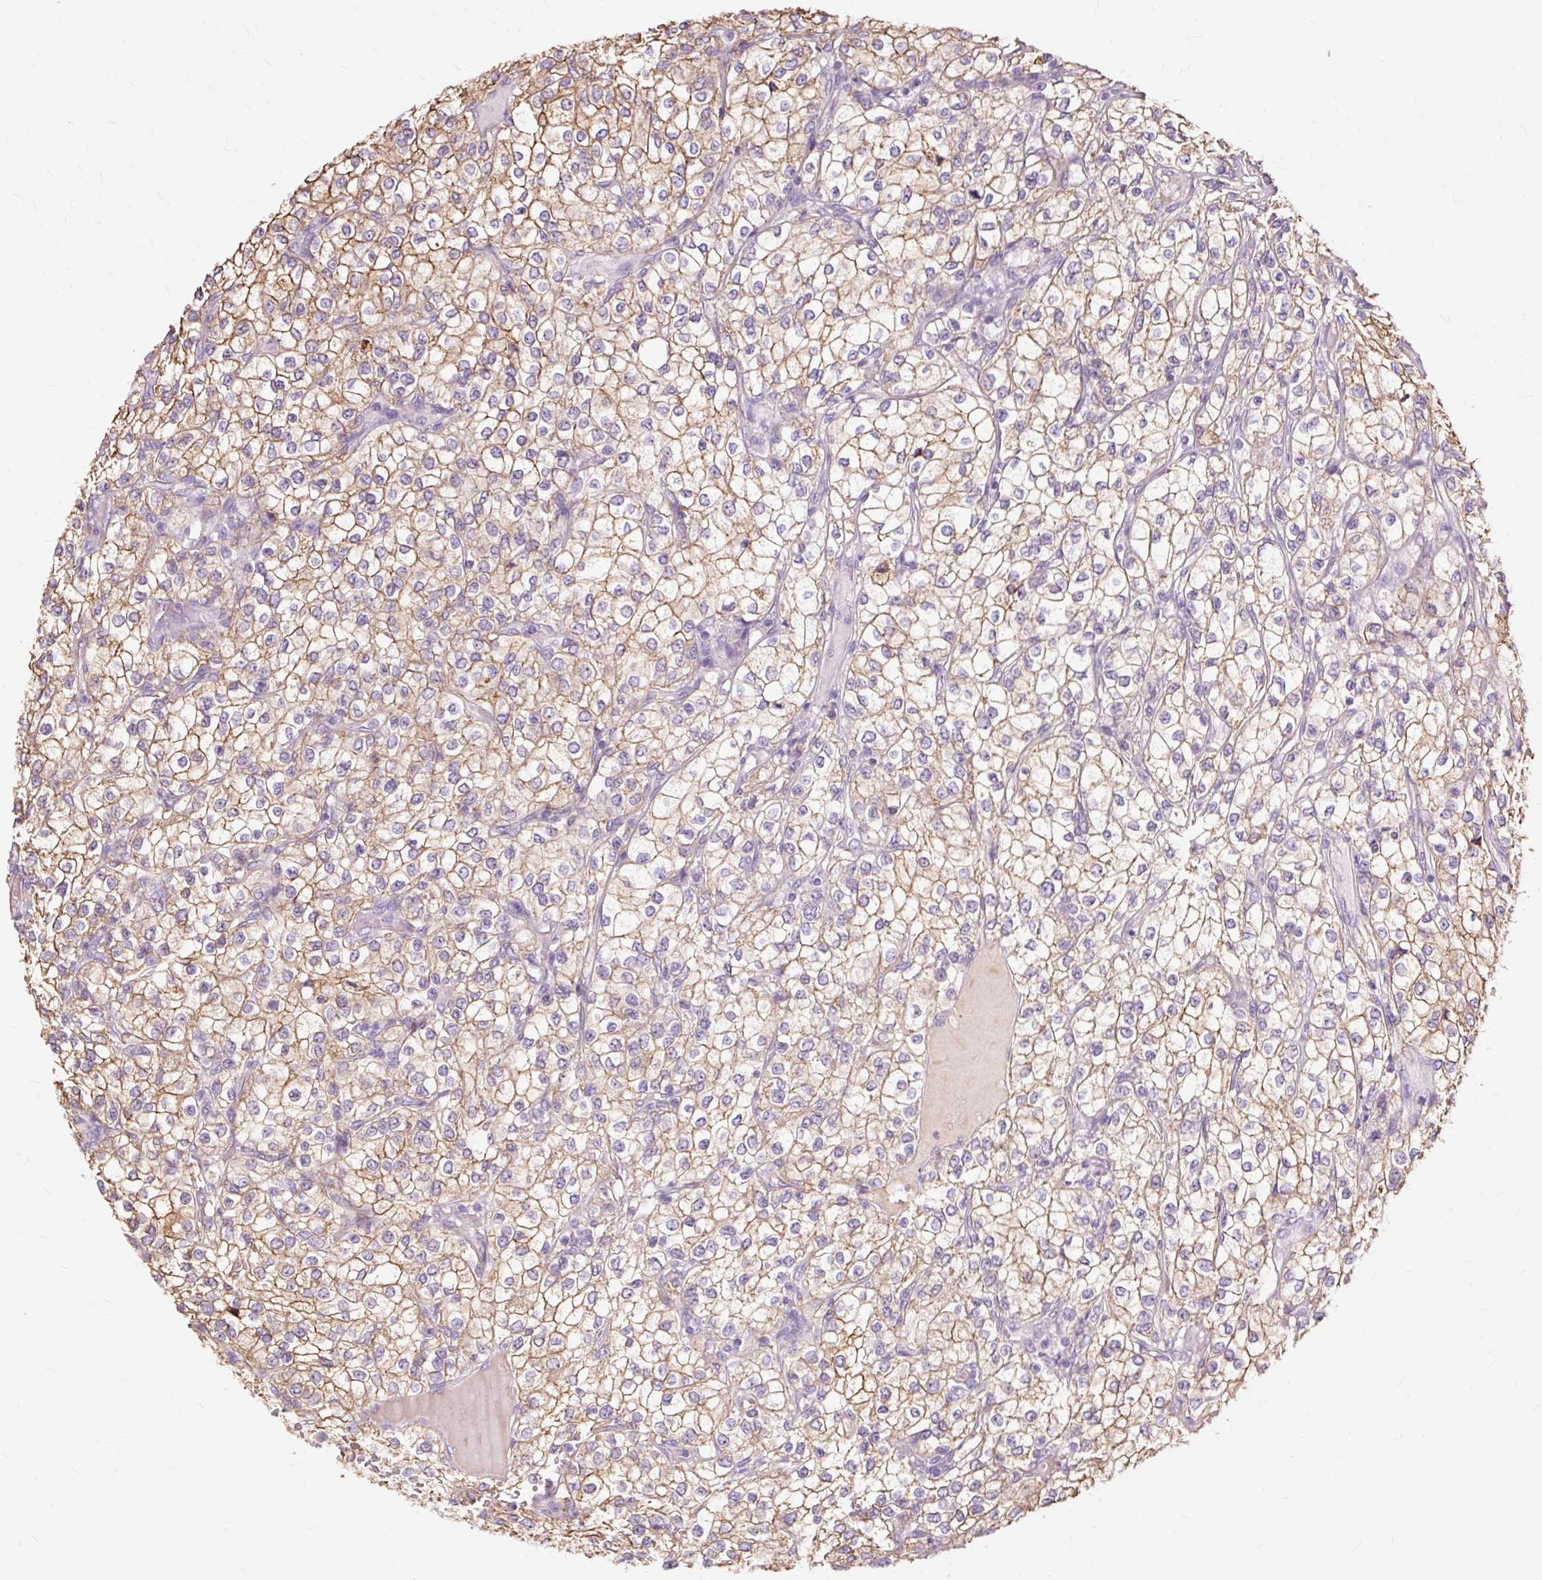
{"staining": {"intensity": "moderate", "quantity": ">75%", "location": "cytoplasmic/membranous"}, "tissue": "renal cancer", "cell_type": "Tumor cells", "image_type": "cancer", "snomed": [{"axis": "morphology", "description": "Adenocarcinoma, NOS"}, {"axis": "topography", "description": "Kidney"}], "caption": "Protein expression analysis of human renal cancer (adenocarcinoma) reveals moderate cytoplasmic/membranous expression in about >75% of tumor cells. The staining was performed using DAB (3,3'-diaminobenzidine), with brown indicating positive protein expression. Nuclei are stained blue with hematoxylin.", "gene": "PDZD2", "patient": {"sex": "male", "age": 80}}